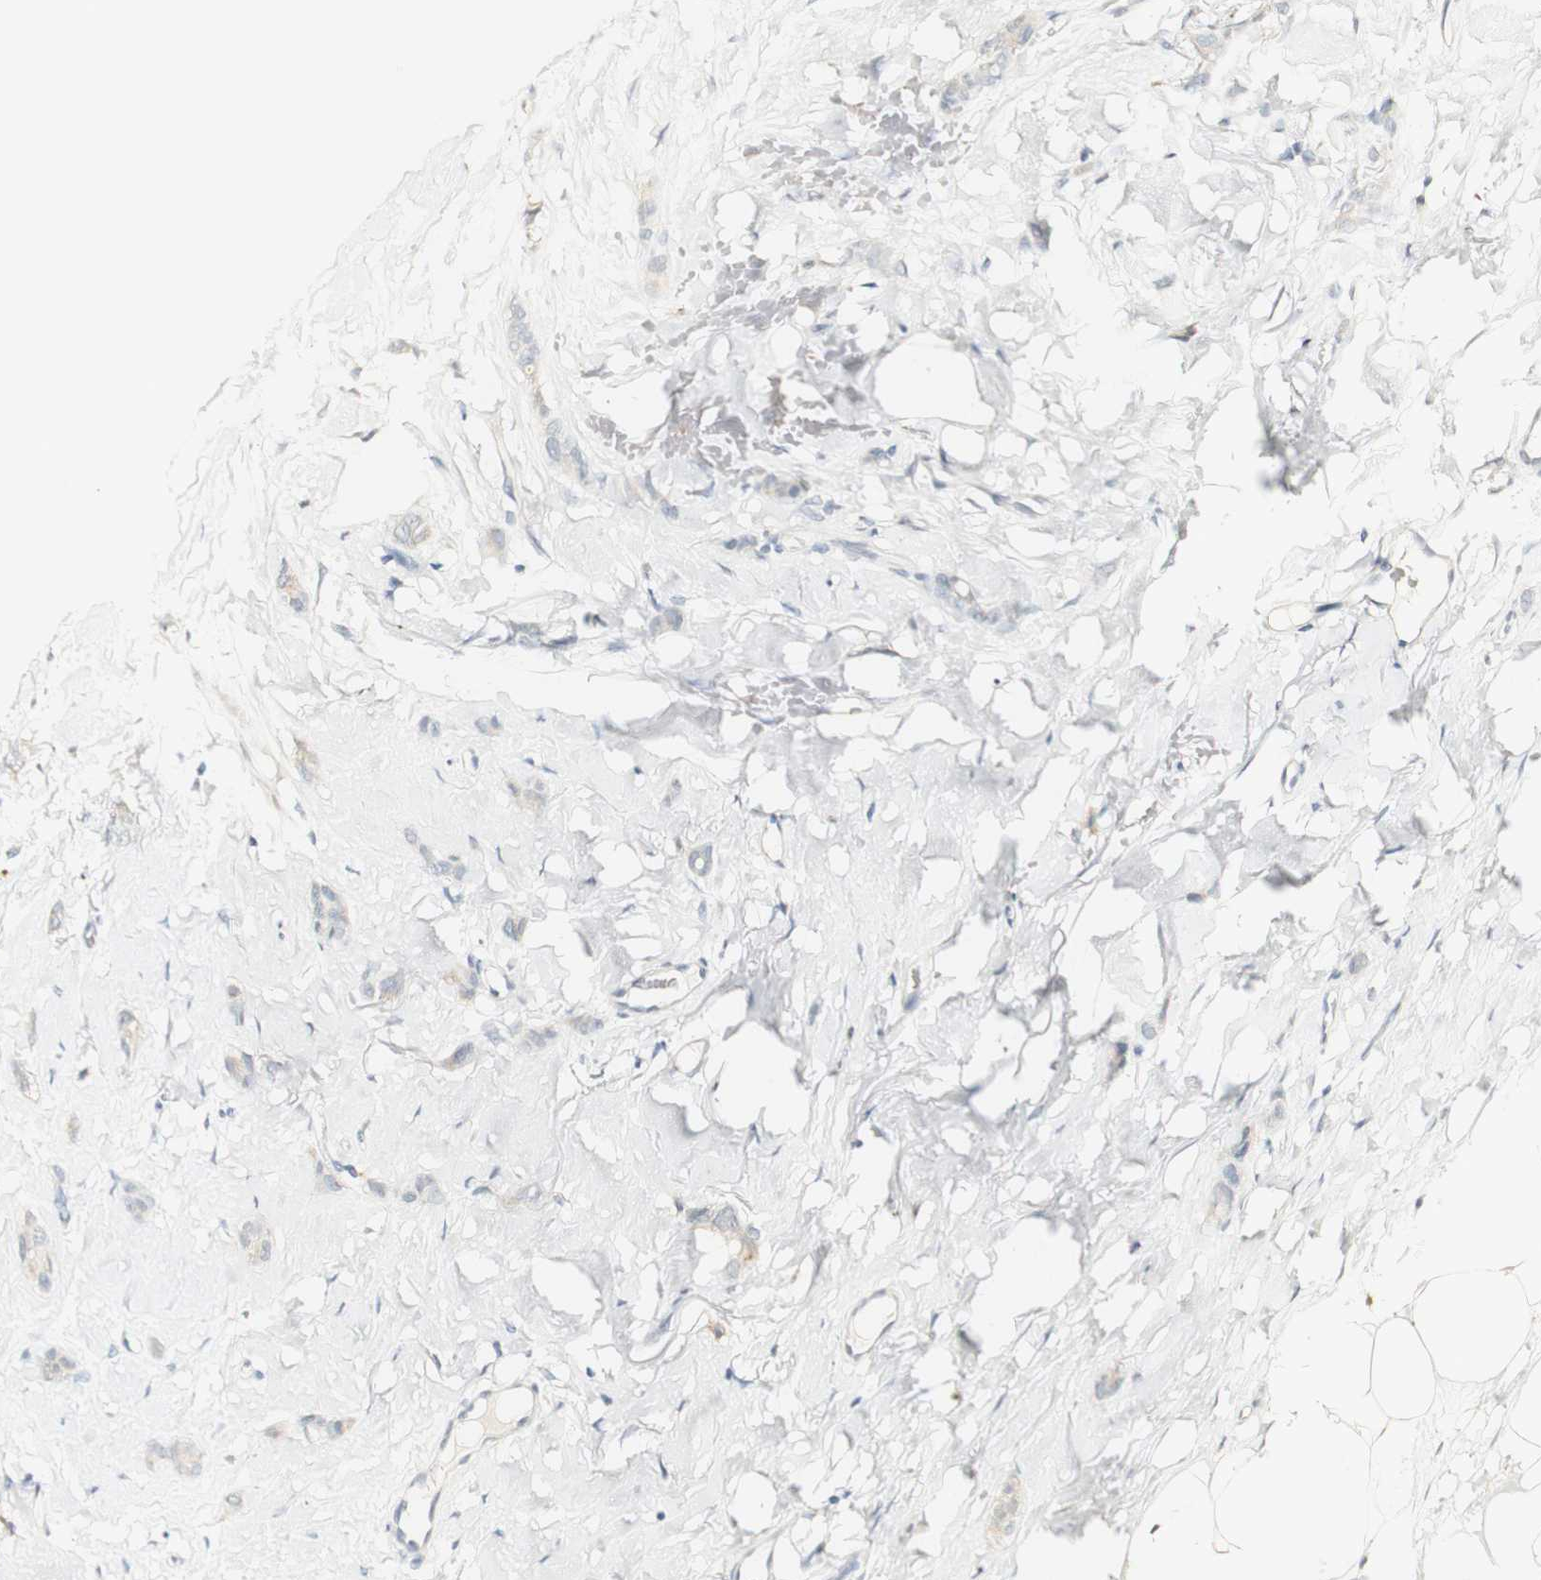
{"staining": {"intensity": "negative", "quantity": "none", "location": "none"}, "tissue": "breast cancer", "cell_type": "Tumor cells", "image_type": "cancer", "snomed": [{"axis": "morphology", "description": "Lobular carcinoma"}, {"axis": "topography", "description": "Skin"}, {"axis": "topography", "description": "Breast"}], "caption": "Immunohistochemistry histopathology image of neoplastic tissue: breast cancer stained with DAB displays no significant protein expression in tumor cells.", "gene": "SYT7", "patient": {"sex": "female", "age": 46}}